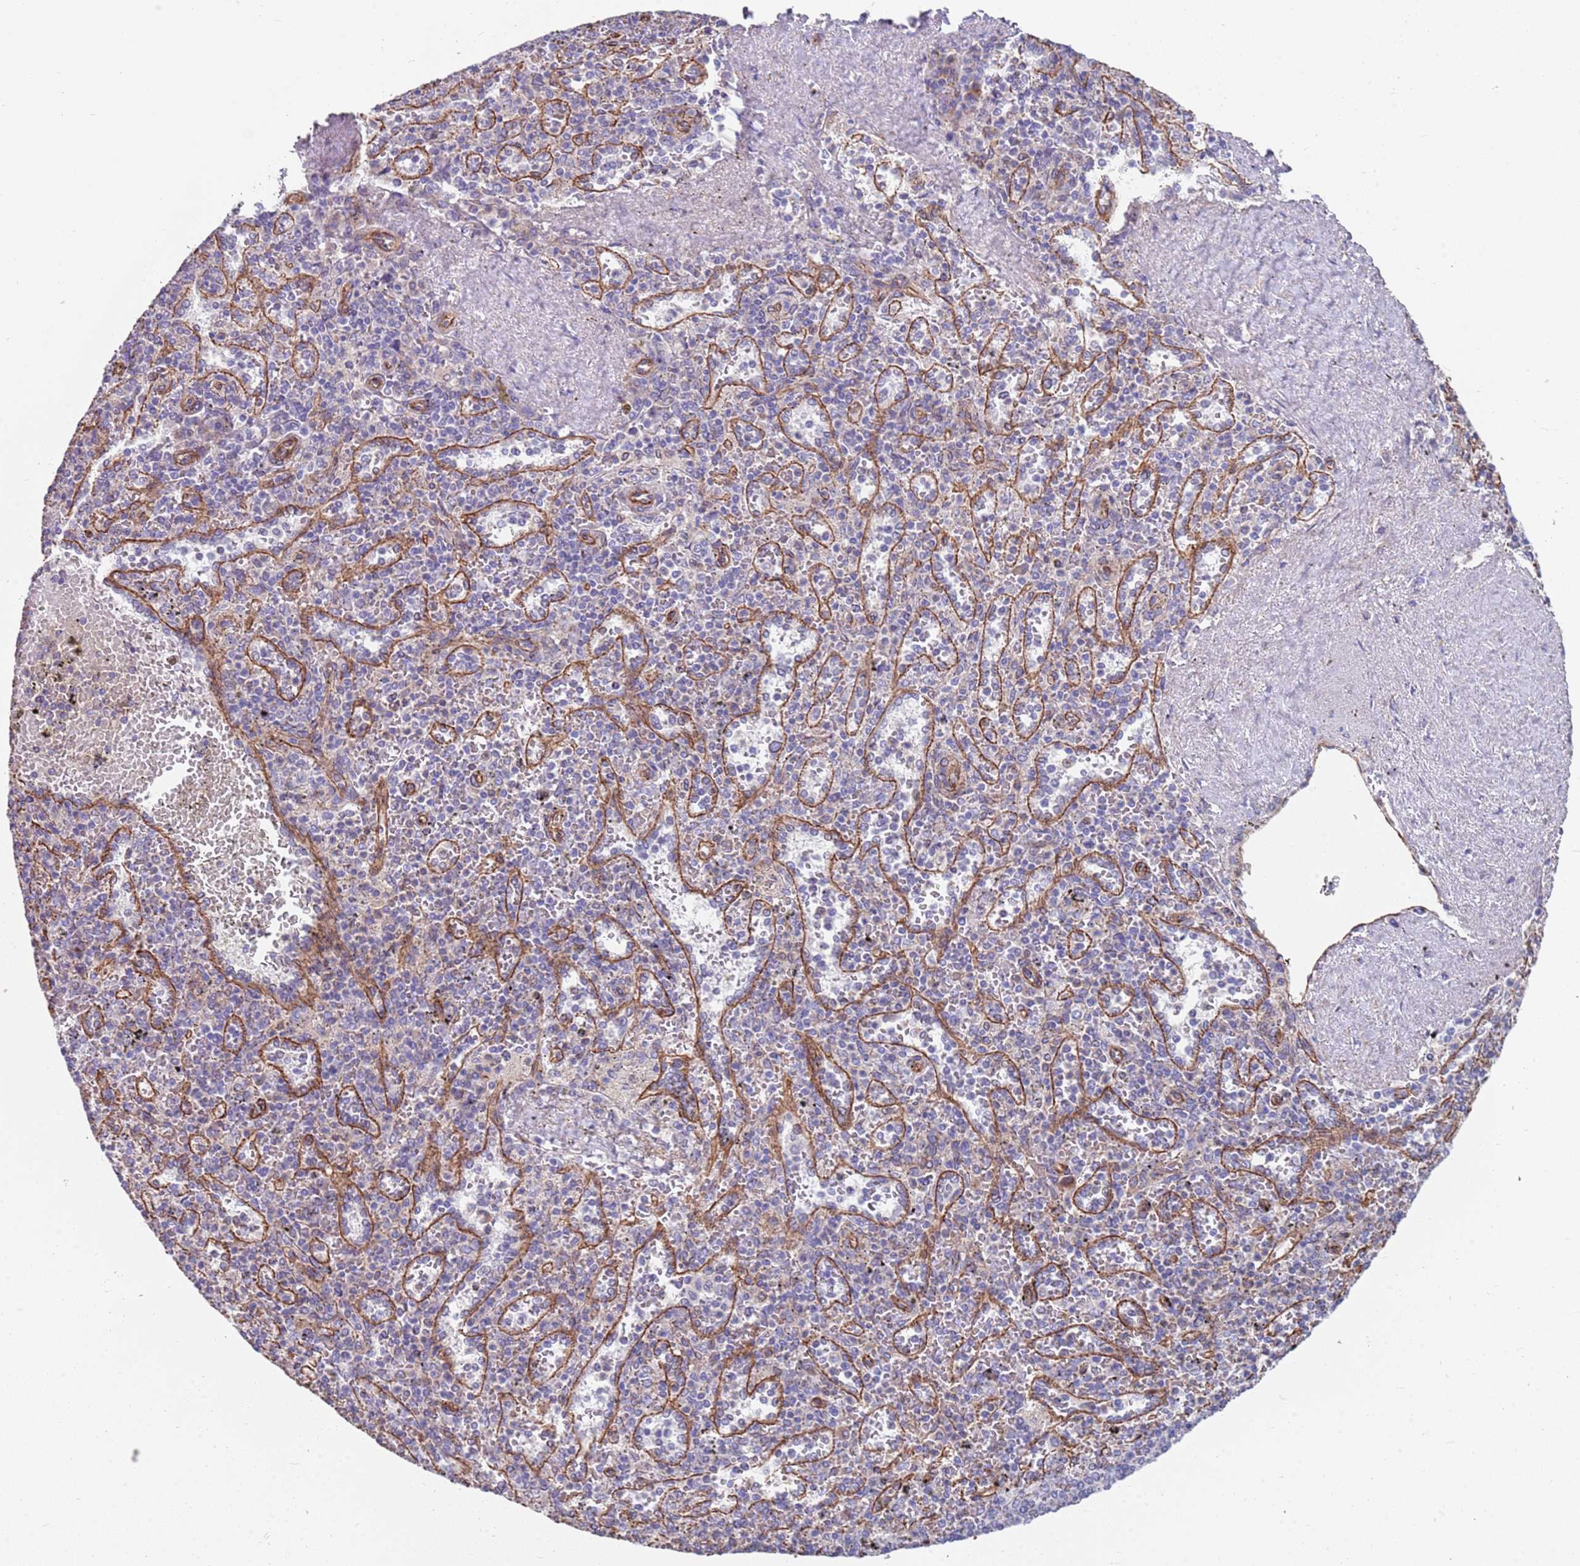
{"staining": {"intensity": "negative", "quantity": "none", "location": "none"}, "tissue": "spleen", "cell_type": "Cells in red pulp", "image_type": "normal", "snomed": [{"axis": "morphology", "description": "Normal tissue, NOS"}, {"axis": "topography", "description": "Spleen"}], "caption": "DAB immunohistochemical staining of normal human spleen shows no significant positivity in cells in red pulp.", "gene": "JAKMIP2", "patient": {"sex": "male", "age": 82}}